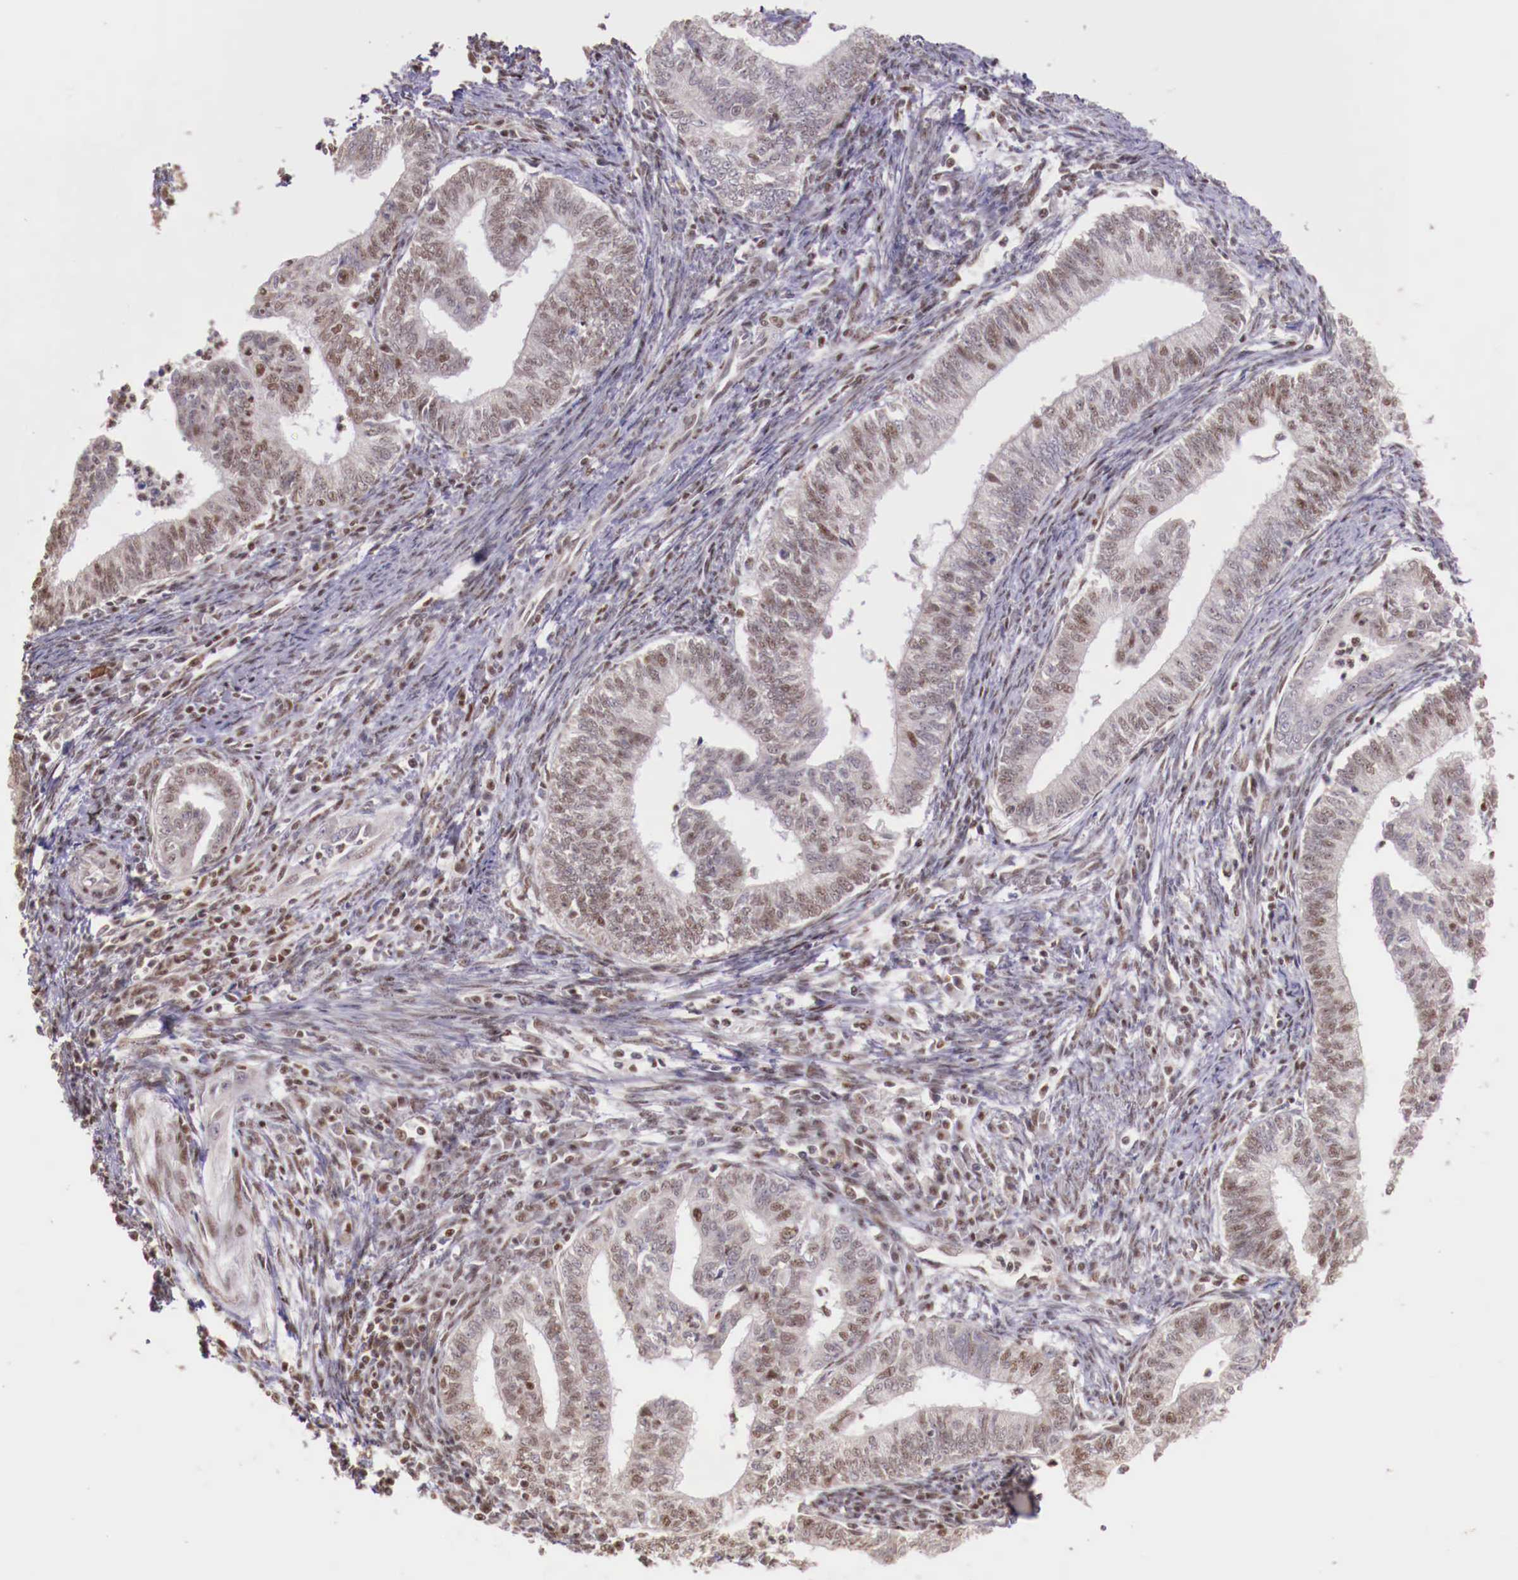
{"staining": {"intensity": "weak", "quantity": "25%-75%", "location": "nuclear"}, "tissue": "endometrial cancer", "cell_type": "Tumor cells", "image_type": "cancer", "snomed": [{"axis": "morphology", "description": "Adenocarcinoma, NOS"}, {"axis": "topography", "description": "Endometrium"}], "caption": "DAB immunohistochemical staining of human adenocarcinoma (endometrial) displays weak nuclear protein expression in approximately 25%-75% of tumor cells.", "gene": "SP1", "patient": {"sex": "female", "age": 66}}